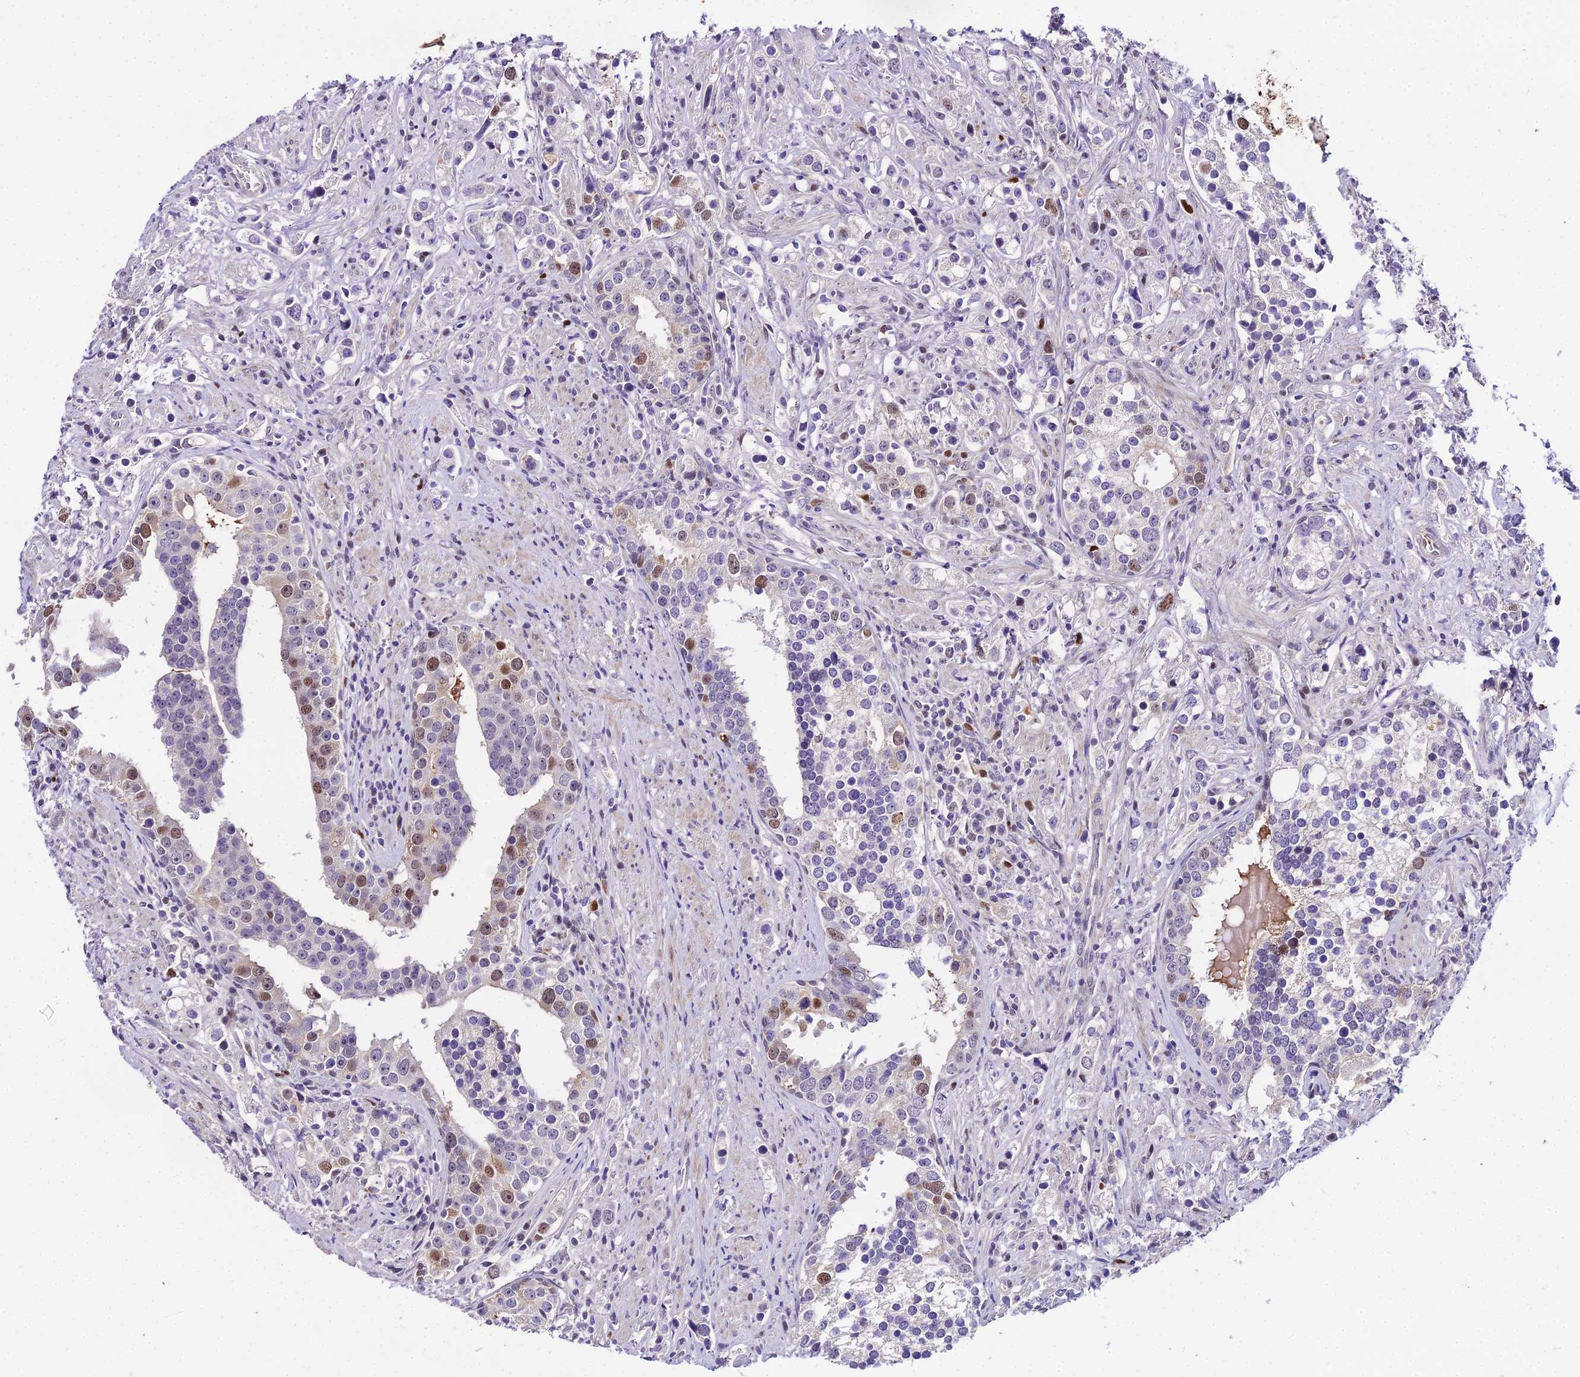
{"staining": {"intensity": "moderate", "quantity": "<25%", "location": "nuclear"}, "tissue": "prostate cancer", "cell_type": "Tumor cells", "image_type": "cancer", "snomed": [{"axis": "morphology", "description": "Adenocarcinoma, High grade"}, {"axis": "topography", "description": "Prostate"}], "caption": "The photomicrograph displays a brown stain indicating the presence of a protein in the nuclear of tumor cells in prostate cancer (high-grade adenocarcinoma).", "gene": "TRIML2", "patient": {"sex": "male", "age": 71}}